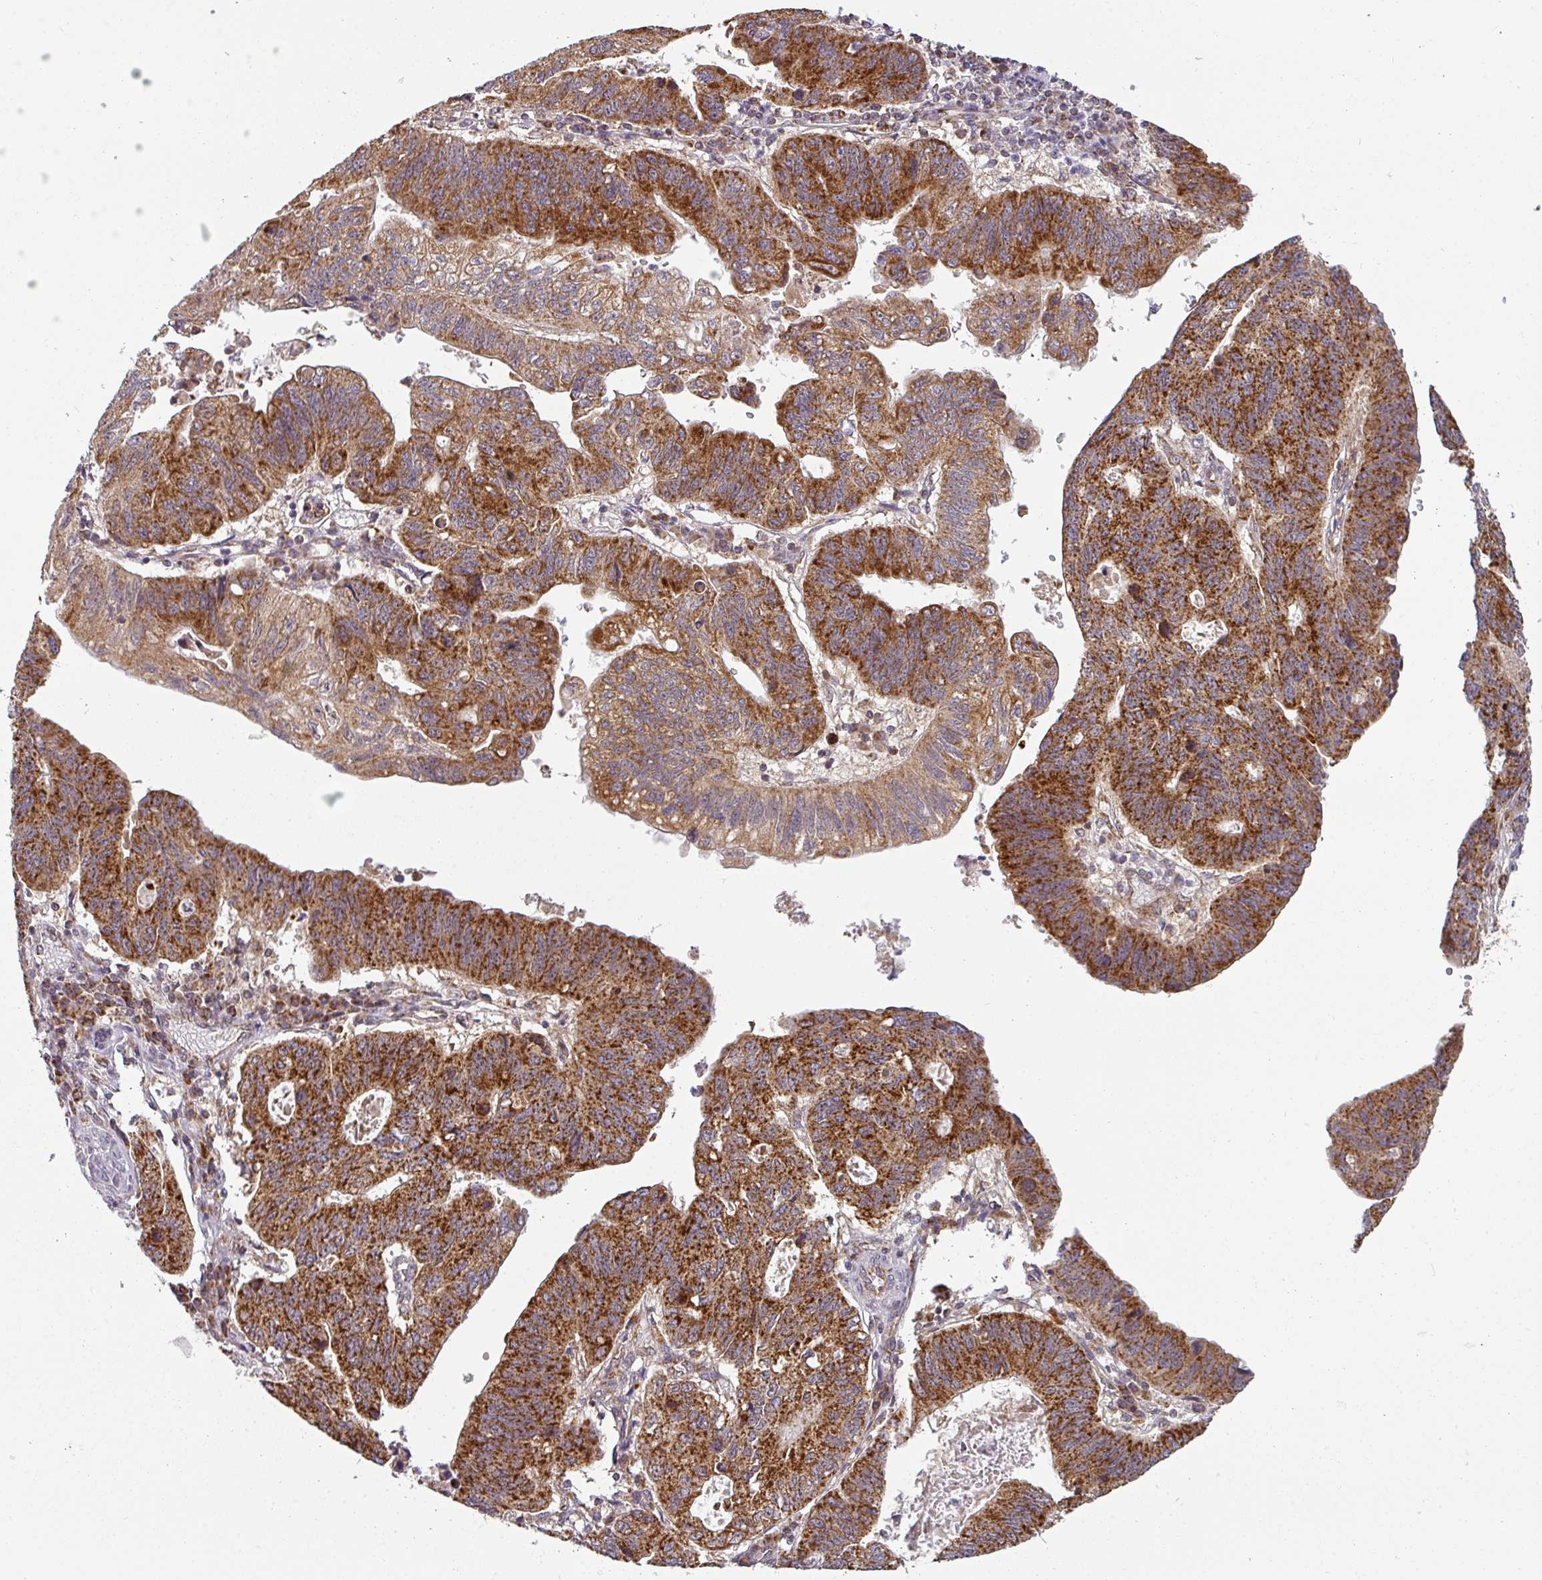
{"staining": {"intensity": "strong", "quantity": ">75%", "location": "cytoplasmic/membranous"}, "tissue": "stomach cancer", "cell_type": "Tumor cells", "image_type": "cancer", "snomed": [{"axis": "morphology", "description": "Adenocarcinoma, NOS"}, {"axis": "topography", "description": "Stomach"}], "caption": "Tumor cells exhibit high levels of strong cytoplasmic/membranous staining in about >75% of cells in stomach adenocarcinoma.", "gene": "MRPS16", "patient": {"sex": "male", "age": 59}}